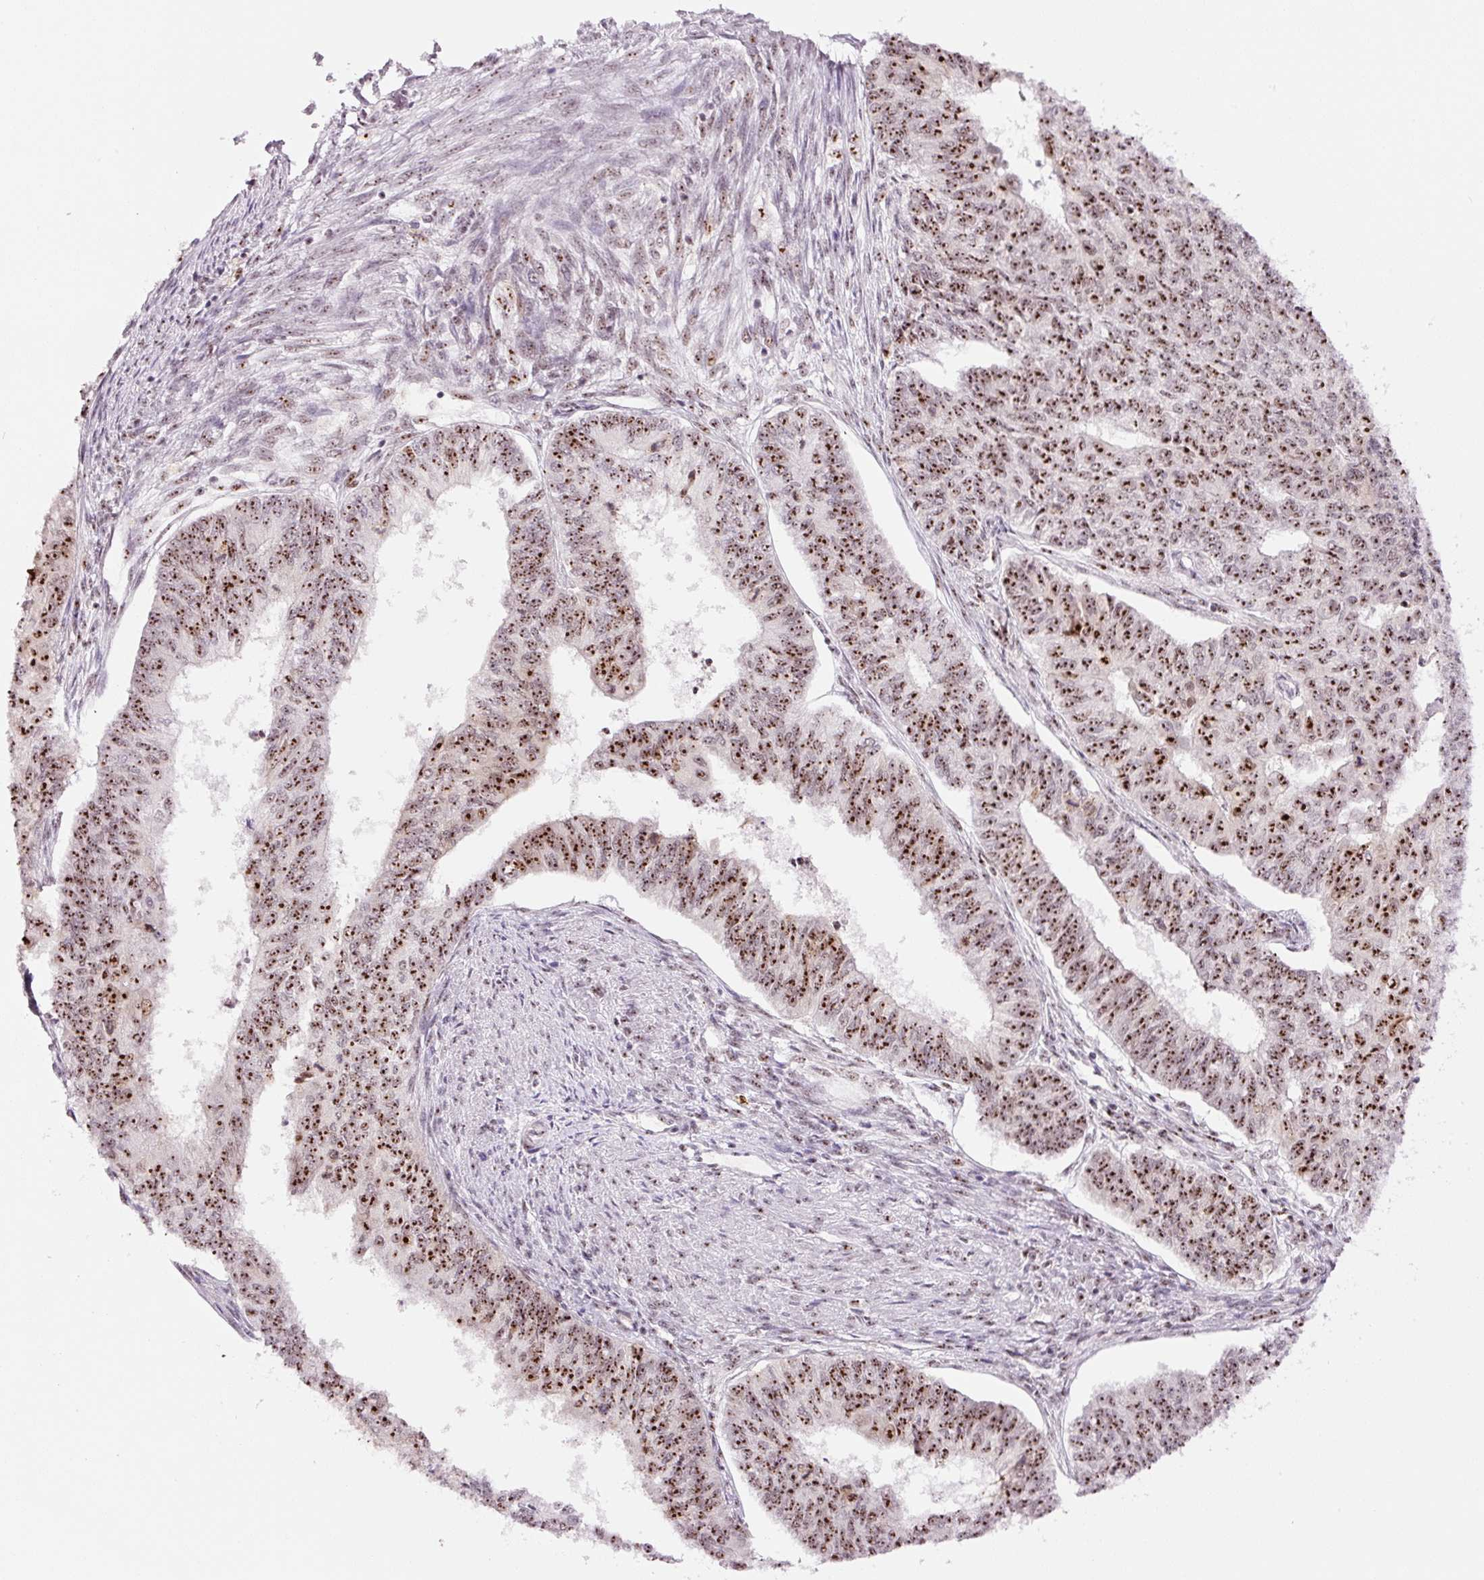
{"staining": {"intensity": "moderate", "quantity": ">75%", "location": "nuclear"}, "tissue": "endometrial cancer", "cell_type": "Tumor cells", "image_type": "cancer", "snomed": [{"axis": "morphology", "description": "Adenocarcinoma, NOS"}, {"axis": "topography", "description": "Endometrium"}], "caption": "Immunohistochemical staining of human endometrial adenocarcinoma shows medium levels of moderate nuclear protein positivity in approximately >75% of tumor cells. (DAB = brown stain, brightfield microscopy at high magnification).", "gene": "GNL3", "patient": {"sex": "female", "age": 32}}